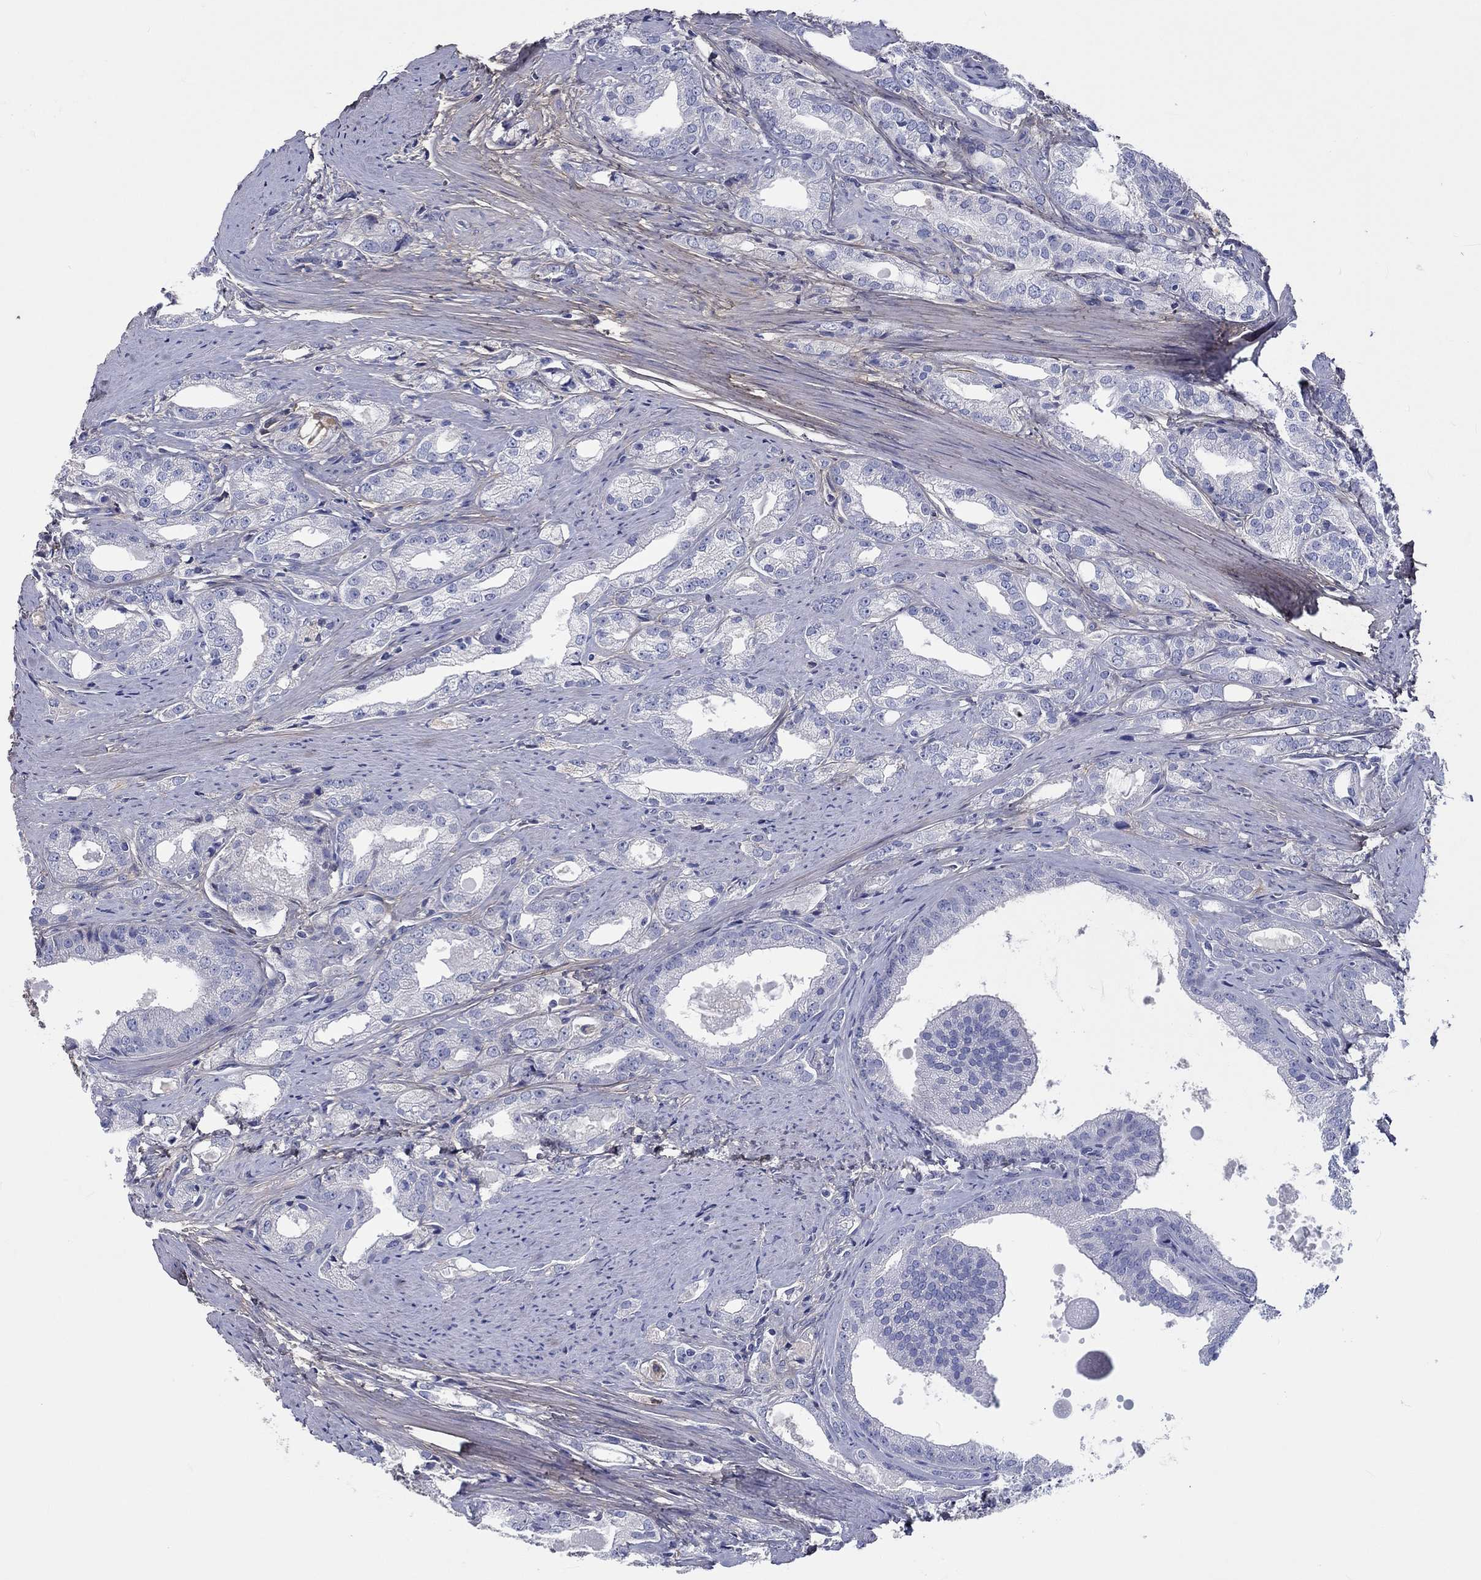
{"staining": {"intensity": "negative", "quantity": "none", "location": "none"}, "tissue": "prostate cancer", "cell_type": "Tumor cells", "image_type": "cancer", "snomed": [{"axis": "morphology", "description": "Adenocarcinoma, NOS"}, {"axis": "morphology", "description": "Adenocarcinoma, High grade"}, {"axis": "topography", "description": "Prostate"}], "caption": "The histopathology image exhibits no significant staining in tumor cells of prostate cancer (adenocarcinoma).", "gene": "TGFBI", "patient": {"sex": "male", "age": 70}}